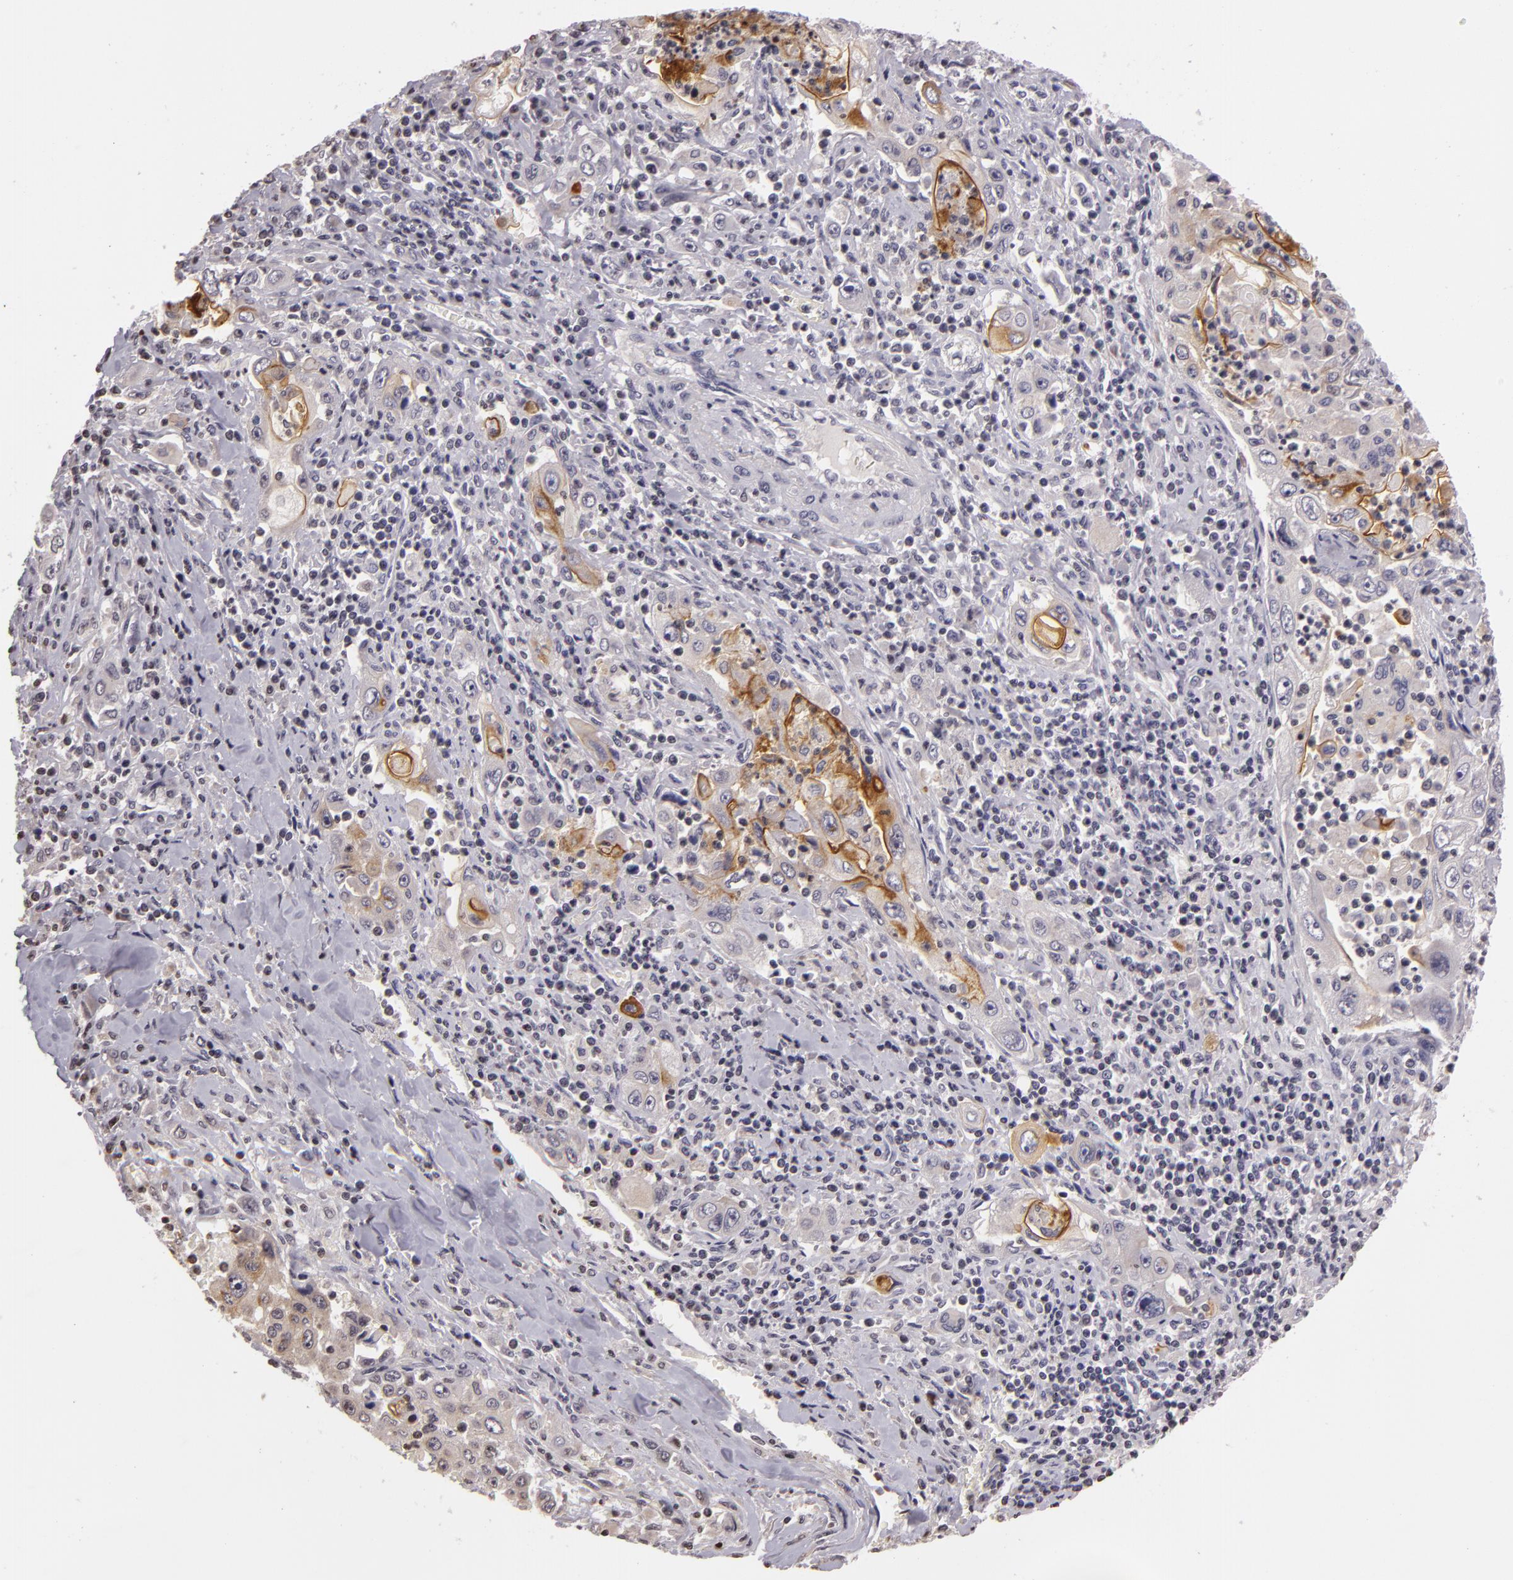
{"staining": {"intensity": "strong", "quantity": "25%-75%", "location": "cytoplasmic/membranous"}, "tissue": "pancreatic cancer", "cell_type": "Tumor cells", "image_type": "cancer", "snomed": [{"axis": "morphology", "description": "Adenocarcinoma, NOS"}, {"axis": "topography", "description": "Pancreas"}], "caption": "Tumor cells show strong cytoplasmic/membranous expression in about 25%-75% of cells in pancreatic adenocarcinoma.", "gene": "MUC1", "patient": {"sex": "male", "age": 70}}